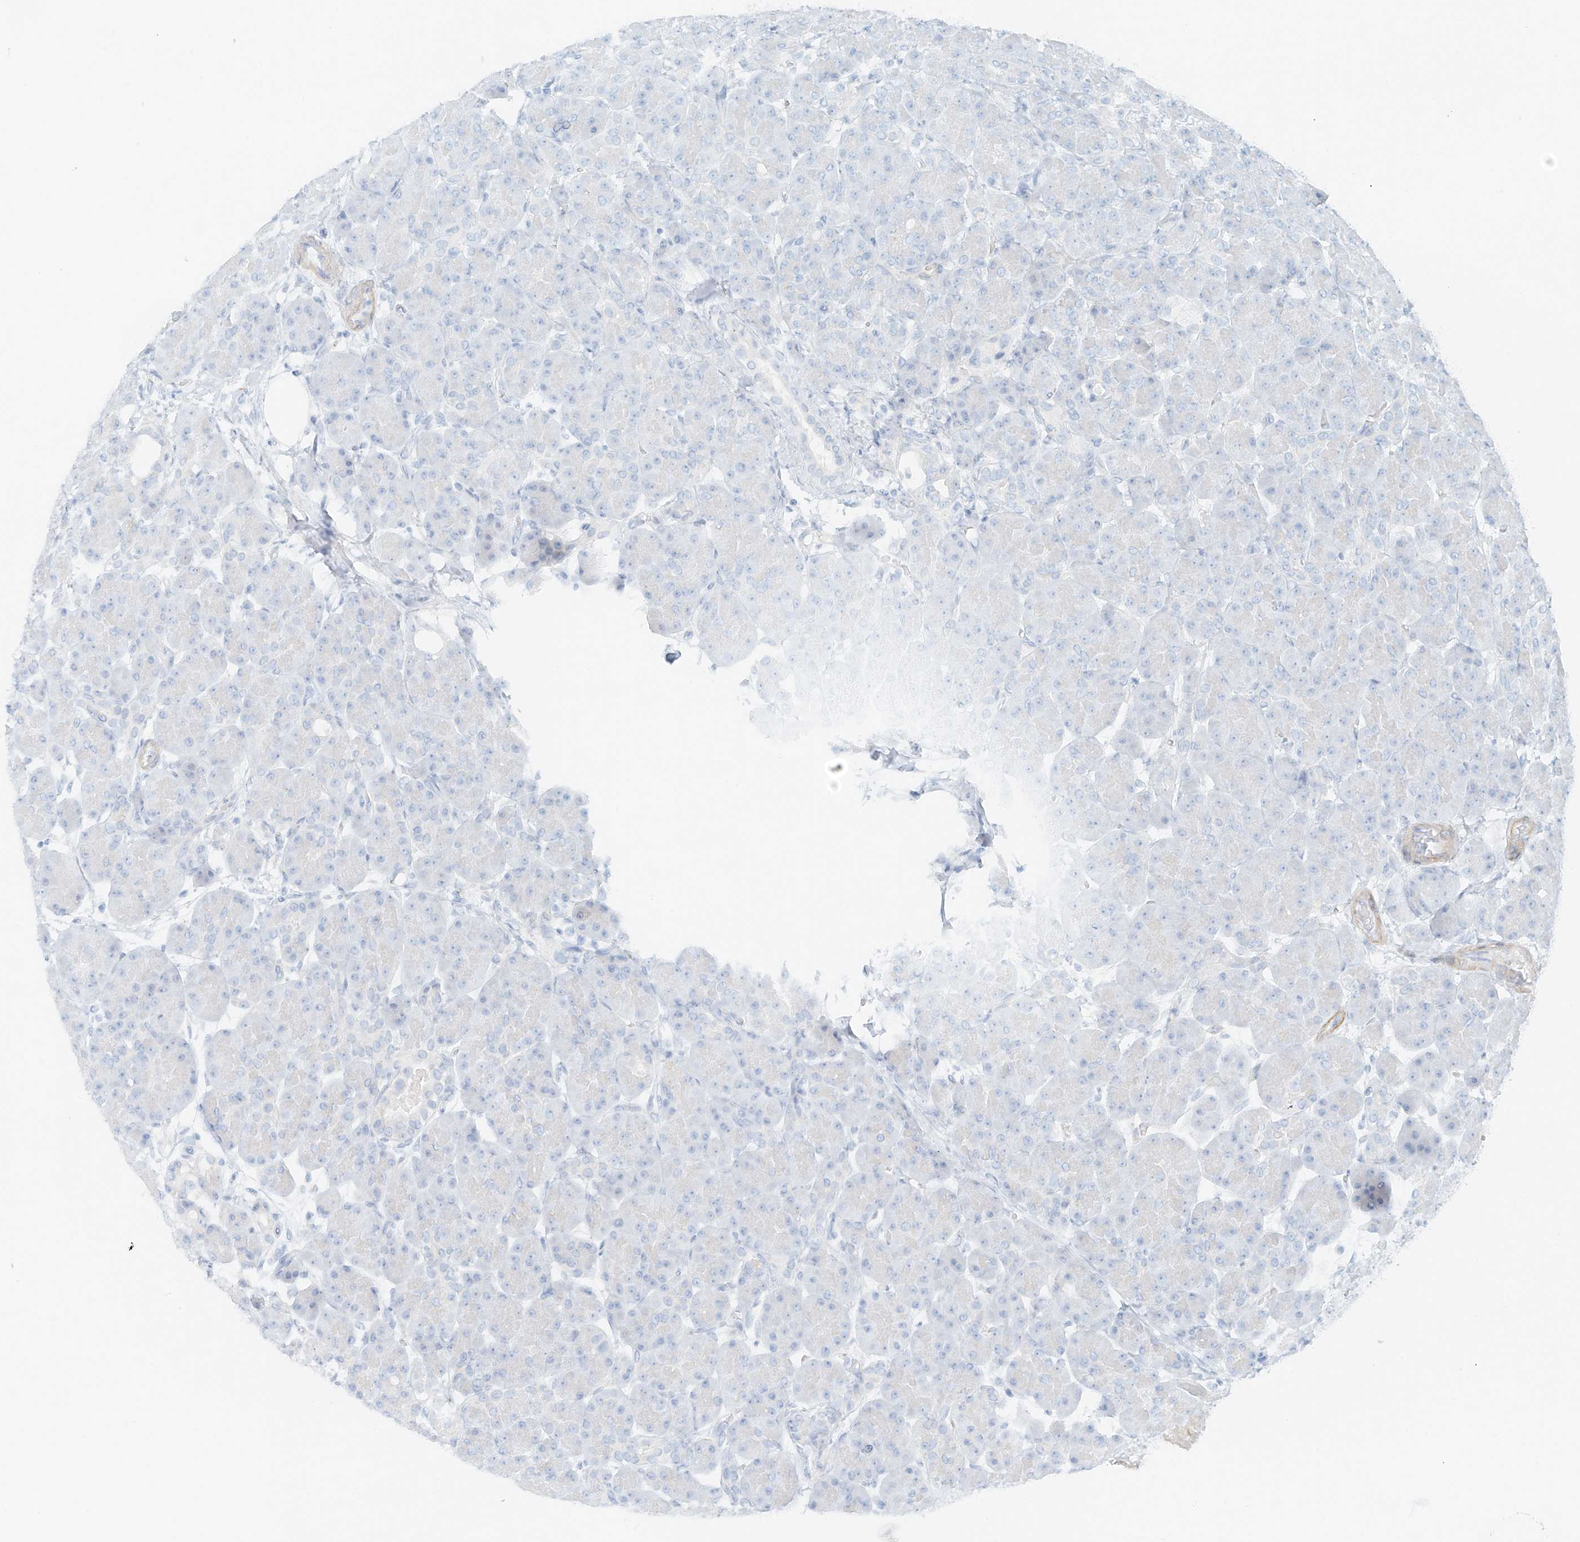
{"staining": {"intensity": "negative", "quantity": "none", "location": "none"}, "tissue": "pancreas", "cell_type": "Exocrine glandular cells", "image_type": "normal", "snomed": [{"axis": "morphology", "description": "Normal tissue, NOS"}, {"axis": "topography", "description": "Pancreas"}], "caption": "An image of pancreas stained for a protein reveals no brown staining in exocrine glandular cells. (DAB (3,3'-diaminobenzidine) immunohistochemistry (IHC) with hematoxylin counter stain).", "gene": "SMCP", "patient": {"sex": "male", "age": 63}}